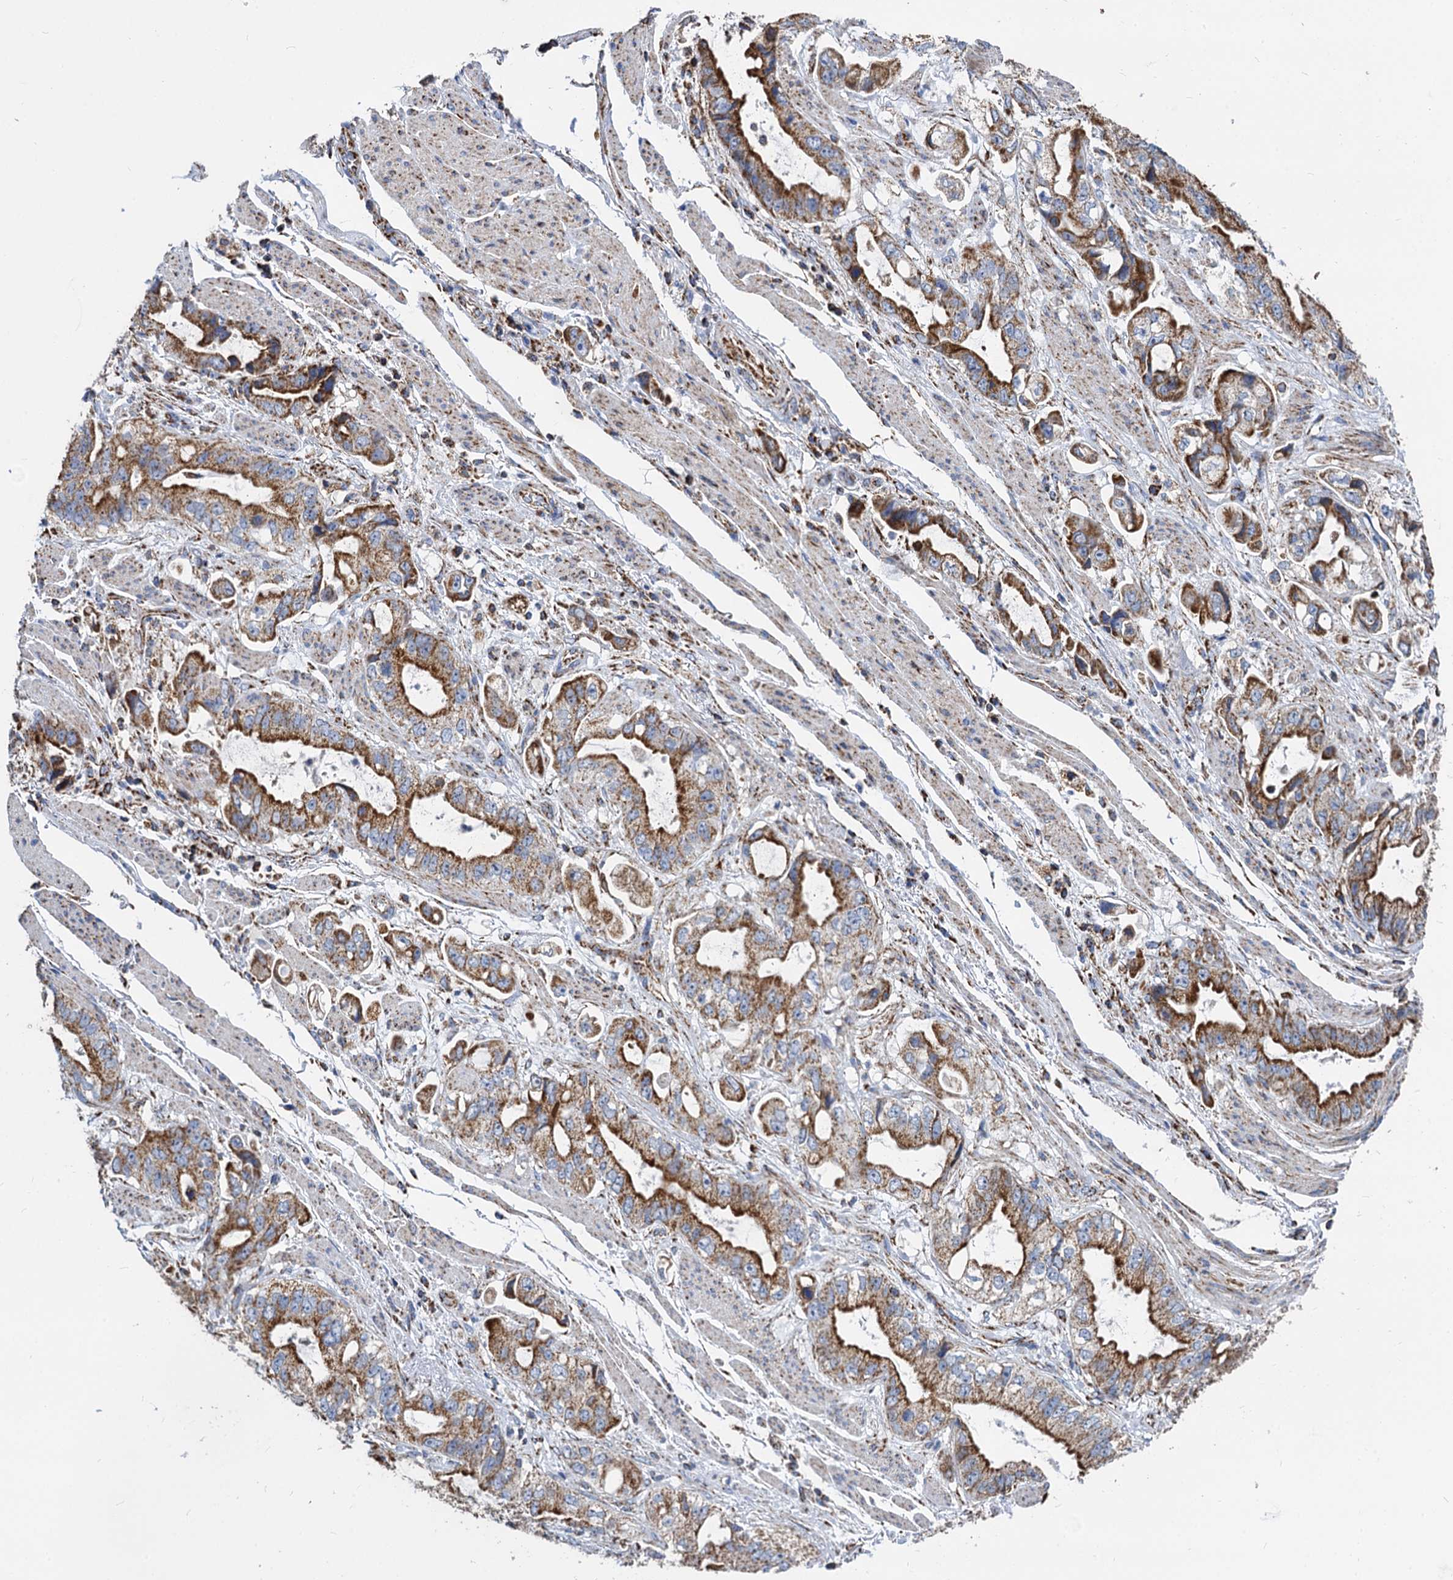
{"staining": {"intensity": "moderate", "quantity": ">75%", "location": "cytoplasmic/membranous"}, "tissue": "stomach cancer", "cell_type": "Tumor cells", "image_type": "cancer", "snomed": [{"axis": "morphology", "description": "Adenocarcinoma, NOS"}, {"axis": "topography", "description": "Stomach"}], "caption": "Human stomach adenocarcinoma stained with a brown dye displays moderate cytoplasmic/membranous positive staining in approximately >75% of tumor cells.", "gene": "TIMM10", "patient": {"sex": "male", "age": 62}}